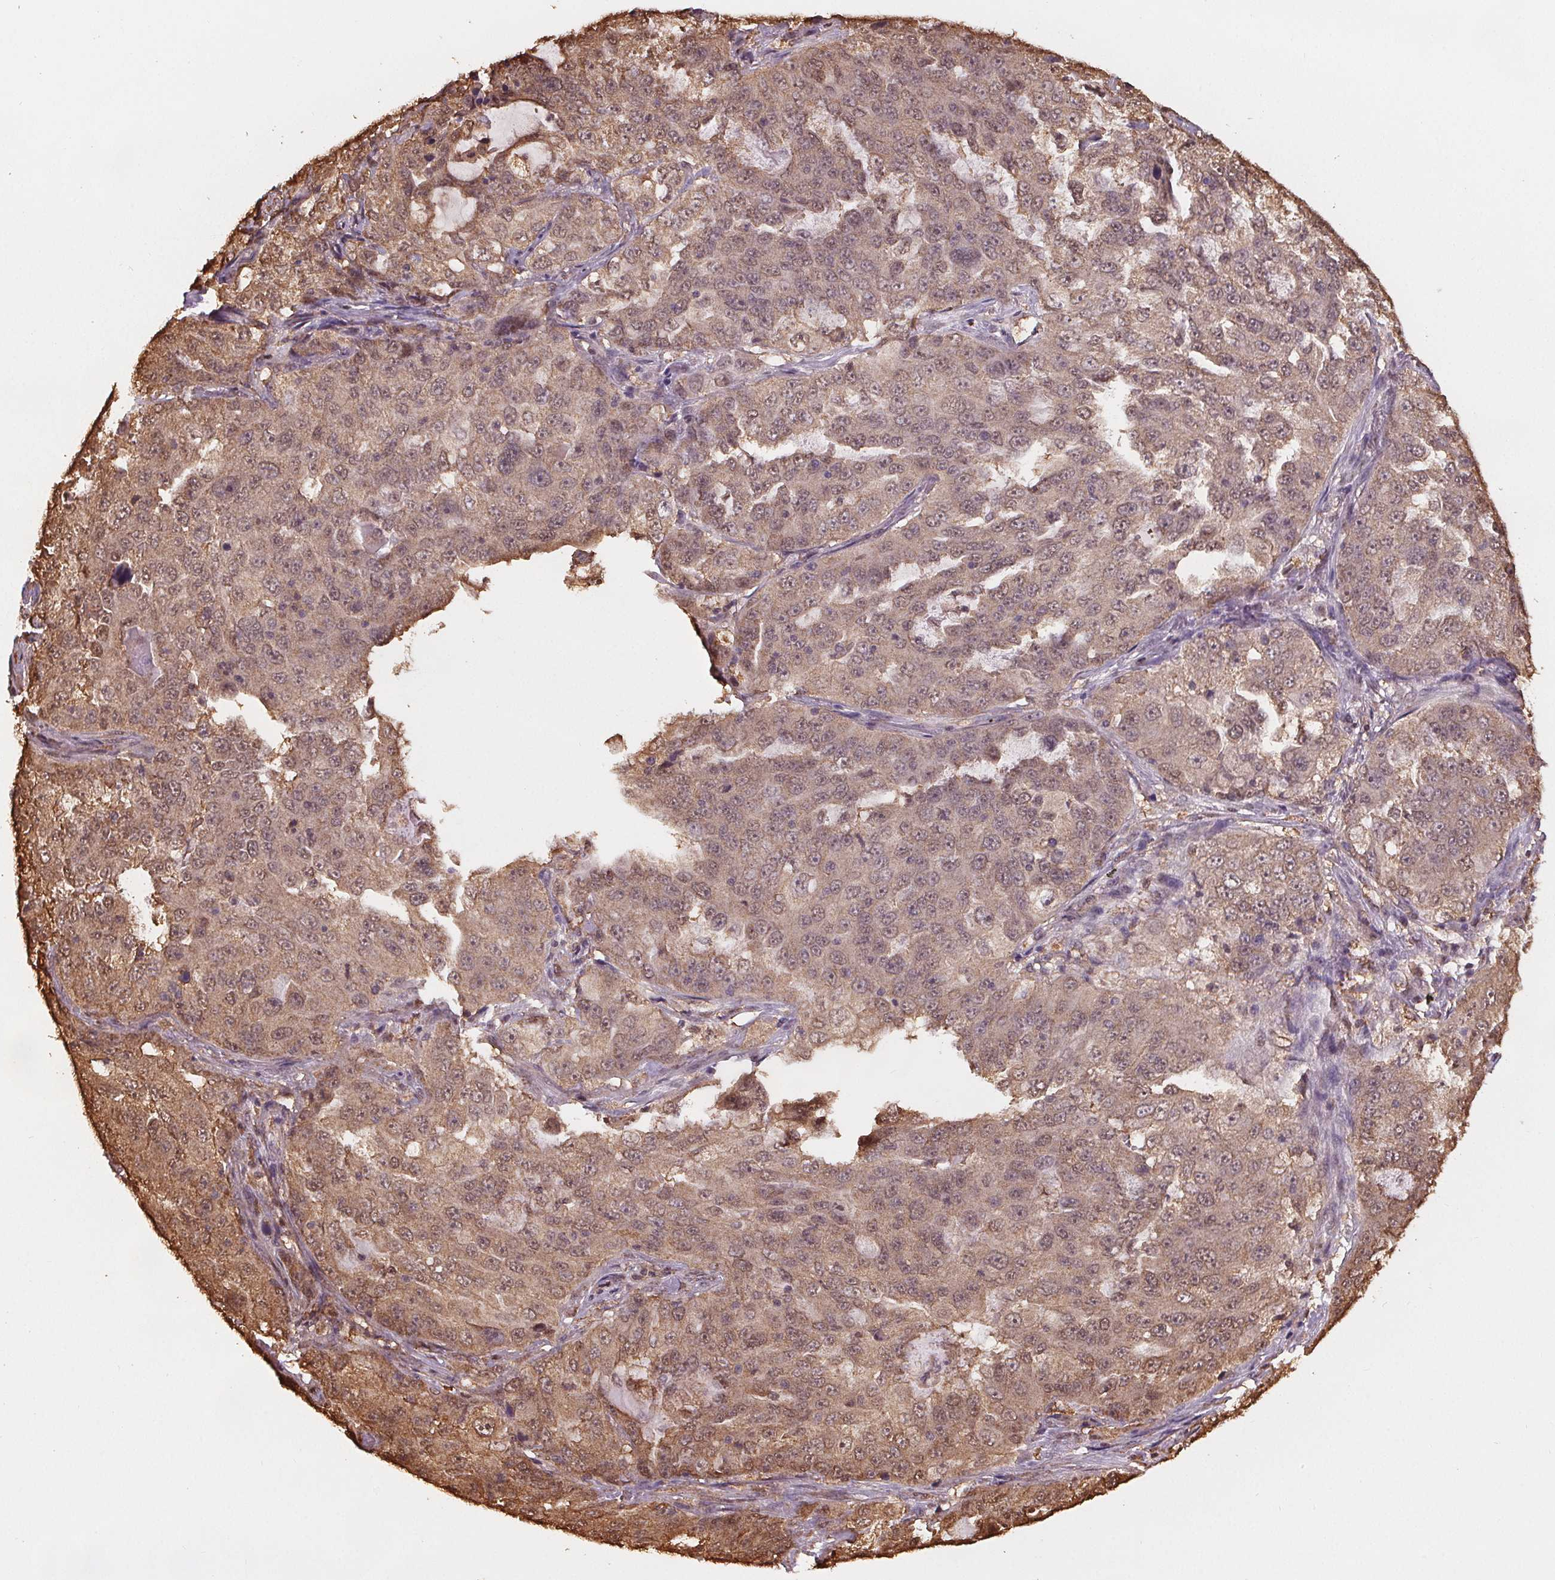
{"staining": {"intensity": "moderate", "quantity": ">75%", "location": "cytoplasmic/membranous,nuclear"}, "tissue": "lung cancer", "cell_type": "Tumor cells", "image_type": "cancer", "snomed": [{"axis": "morphology", "description": "Adenocarcinoma, NOS"}, {"axis": "topography", "description": "Lung"}], "caption": "An image showing moderate cytoplasmic/membranous and nuclear expression in approximately >75% of tumor cells in adenocarcinoma (lung), as visualized by brown immunohistochemical staining.", "gene": "ENO1", "patient": {"sex": "female", "age": 61}}